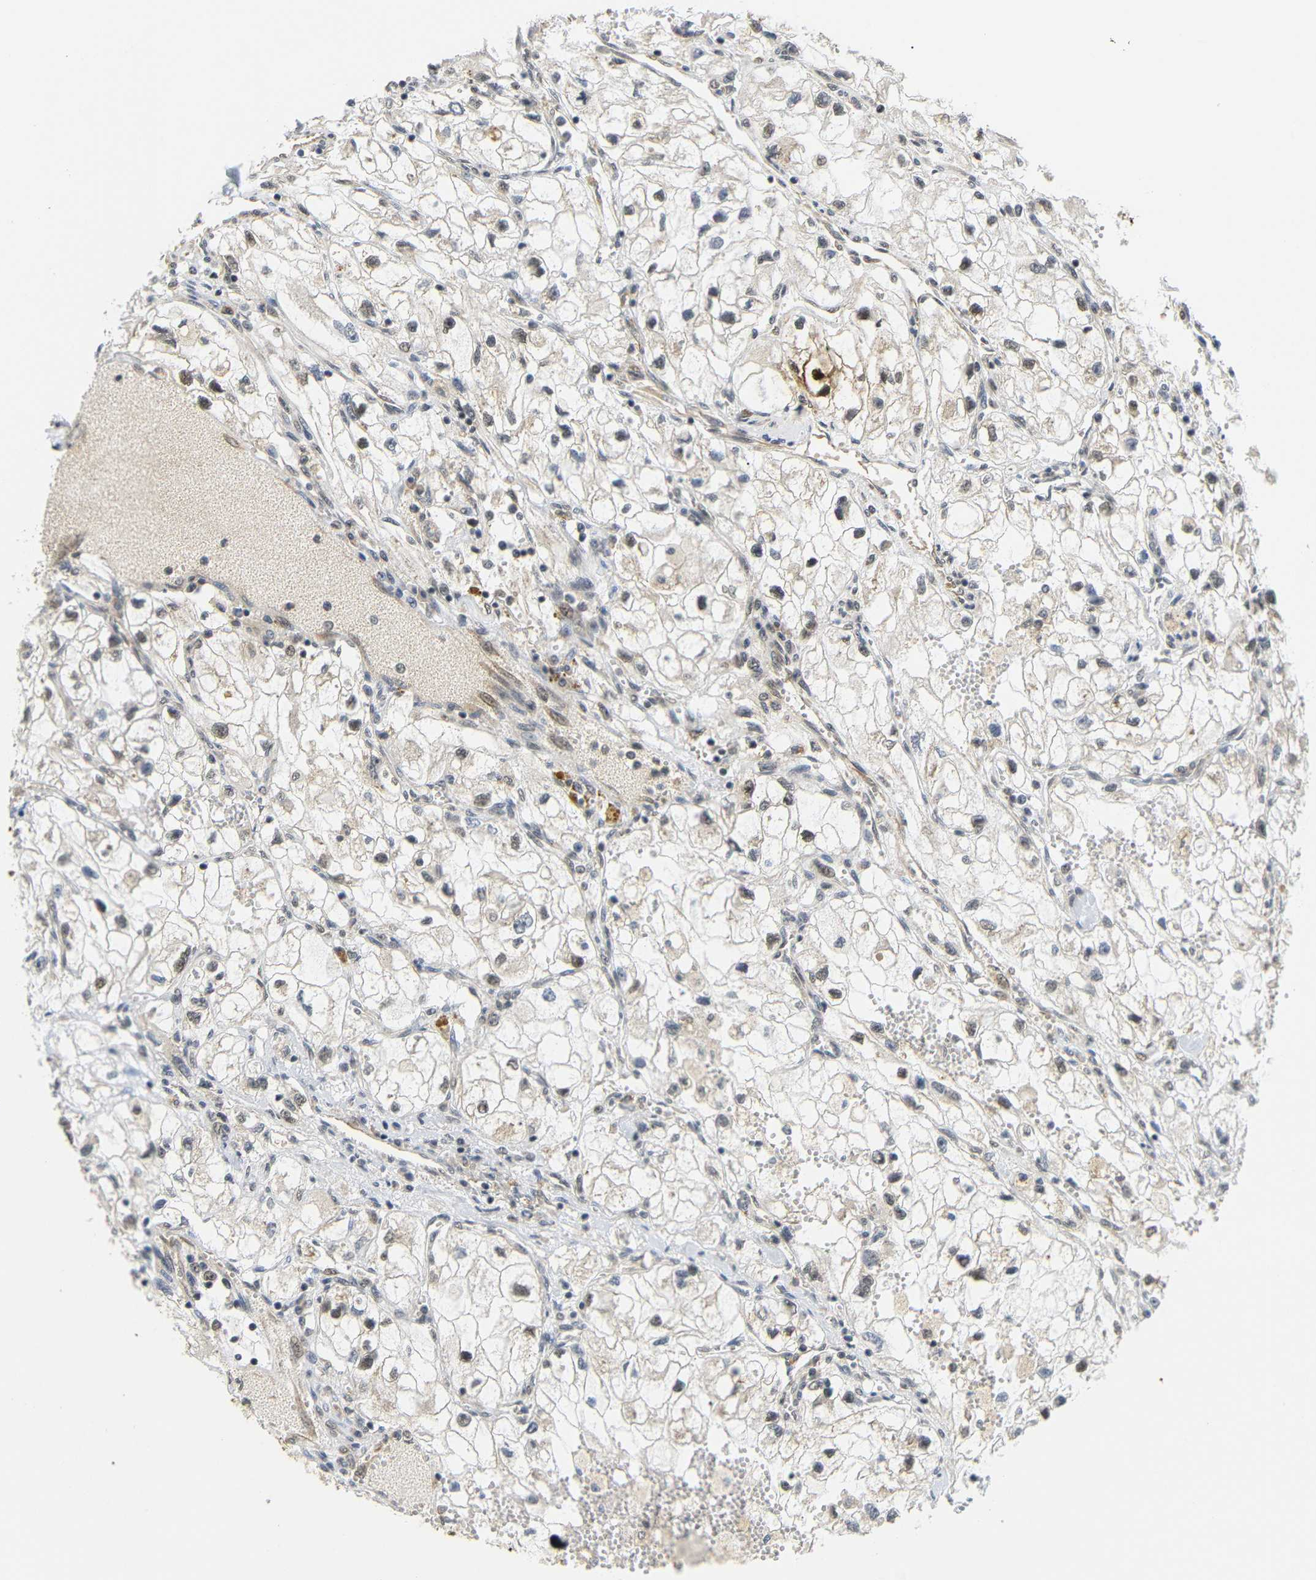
{"staining": {"intensity": "moderate", "quantity": ">75%", "location": "cytoplasmic/membranous,nuclear"}, "tissue": "renal cancer", "cell_type": "Tumor cells", "image_type": "cancer", "snomed": [{"axis": "morphology", "description": "Adenocarcinoma, NOS"}, {"axis": "topography", "description": "Kidney"}], "caption": "Protein analysis of adenocarcinoma (renal) tissue demonstrates moderate cytoplasmic/membranous and nuclear staining in approximately >75% of tumor cells. (DAB (3,3'-diaminobenzidine) = brown stain, brightfield microscopy at high magnification).", "gene": "GJA5", "patient": {"sex": "female", "age": 70}}